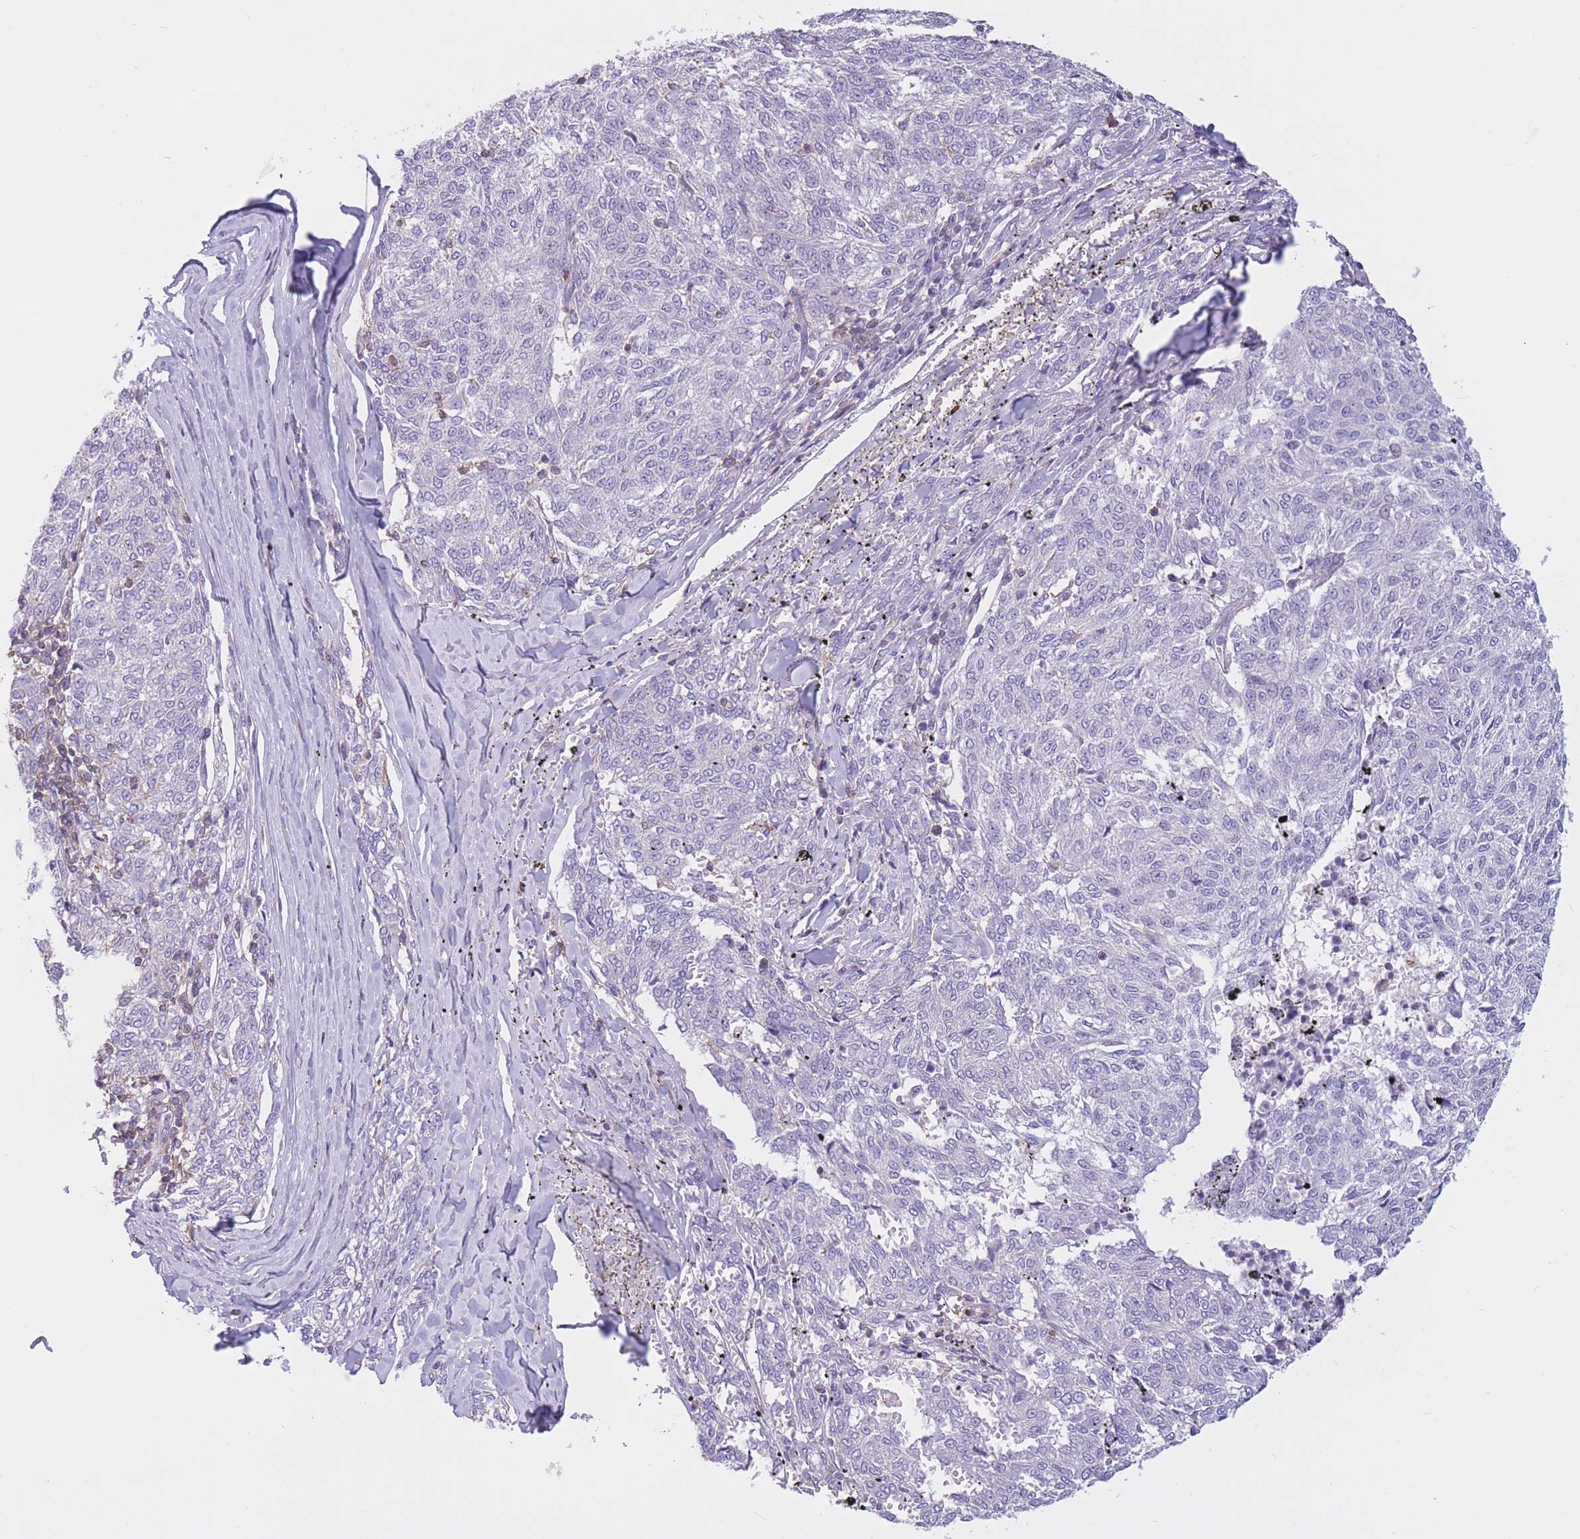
{"staining": {"intensity": "negative", "quantity": "none", "location": "none"}, "tissue": "melanoma", "cell_type": "Tumor cells", "image_type": "cancer", "snomed": [{"axis": "morphology", "description": "Malignant melanoma, NOS"}, {"axis": "topography", "description": "Skin"}], "caption": "A photomicrograph of human melanoma is negative for staining in tumor cells.", "gene": "PDHA1", "patient": {"sex": "female", "age": 72}}